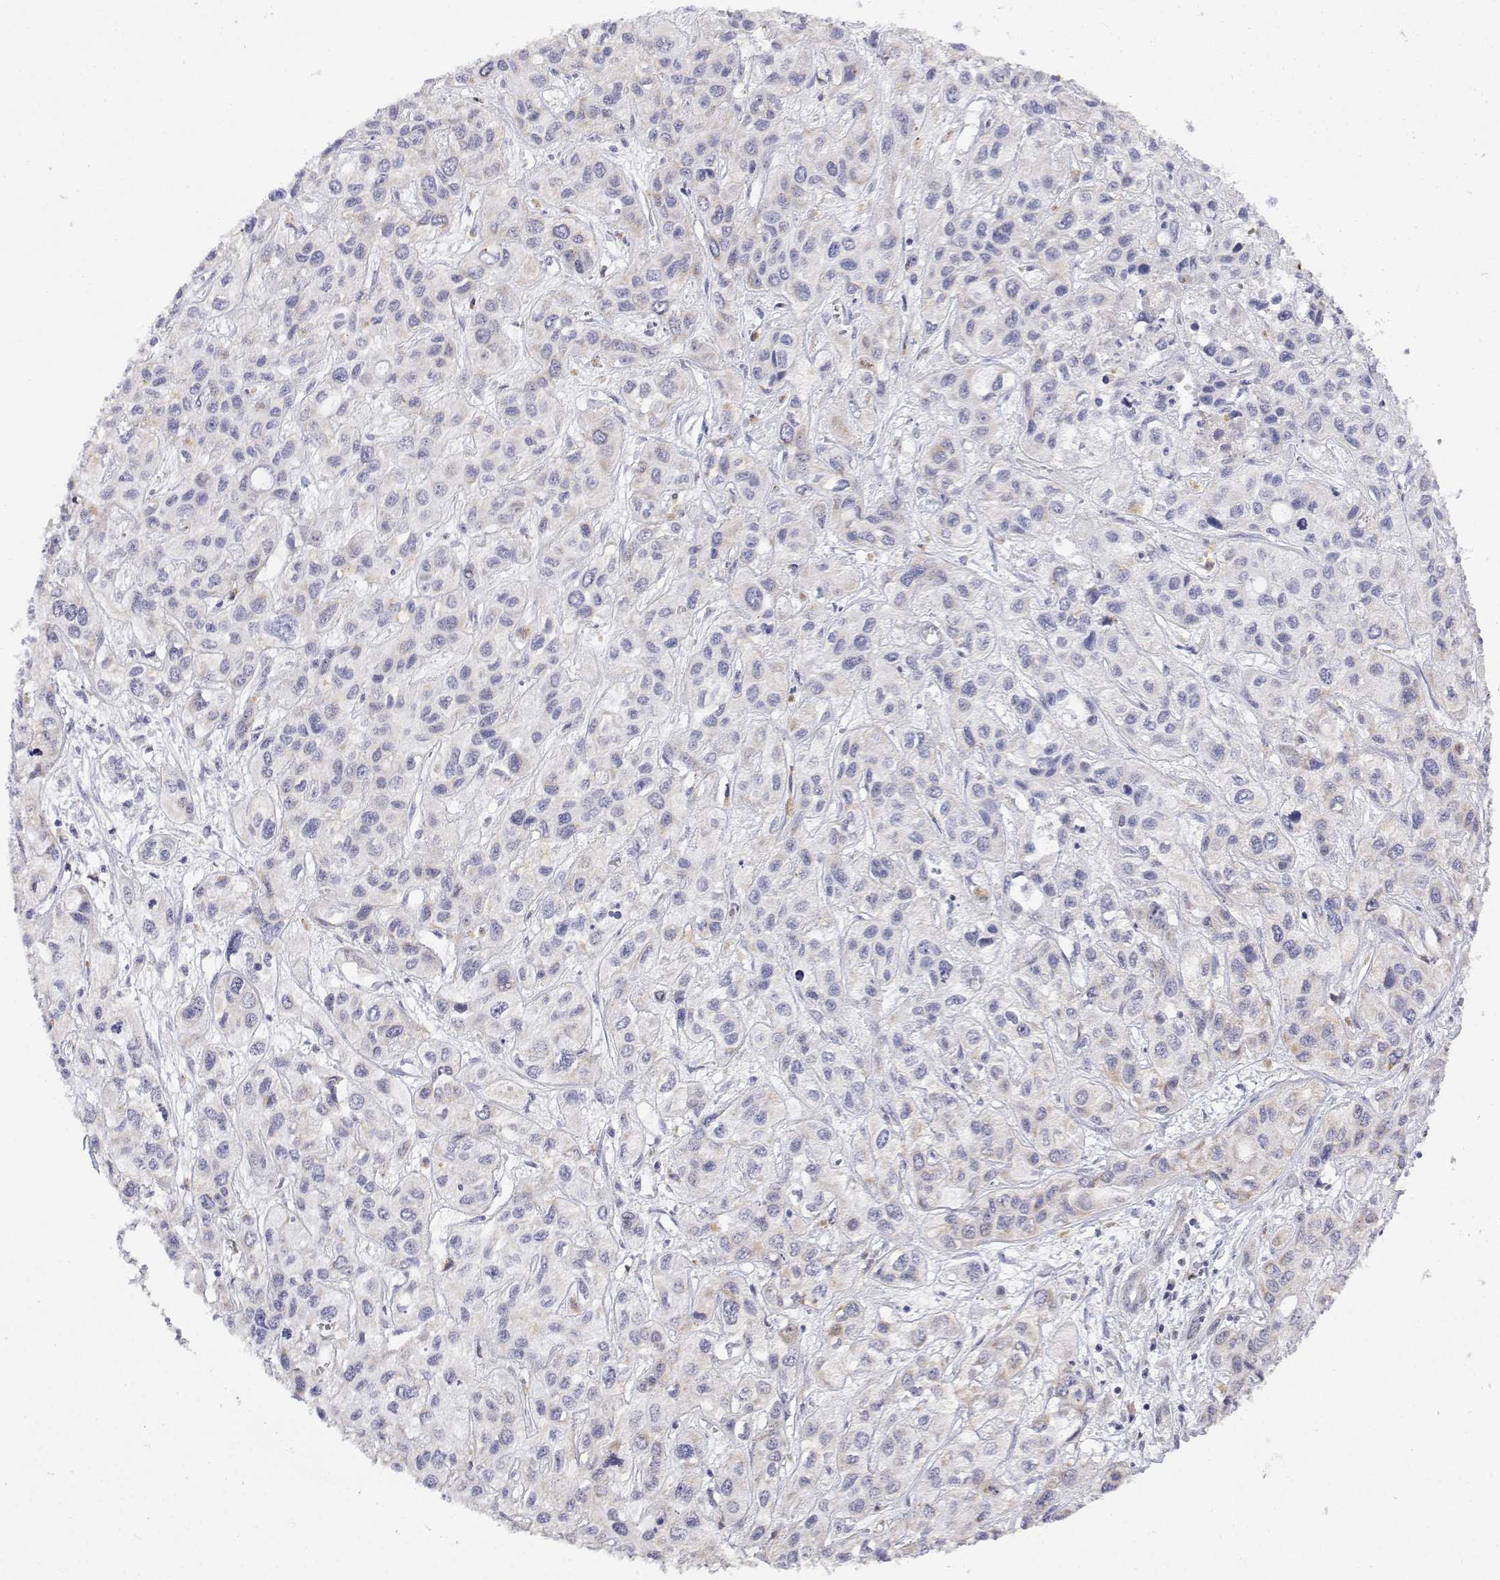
{"staining": {"intensity": "negative", "quantity": "none", "location": "none"}, "tissue": "liver cancer", "cell_type": "Tumor cells", "image_type": "cancer", "snomed": [{"axis": "morphology", "description": "Cholangiocarcinoma"}, {"axis": "topography", "description": "Liver"}], "caption": "DAB immunohistochemical staining of human liver cancer shows no significant positivity in tumor cells.", "gene": "GADD45GIP1", "patient": {"sex": "female", "age": 66}}